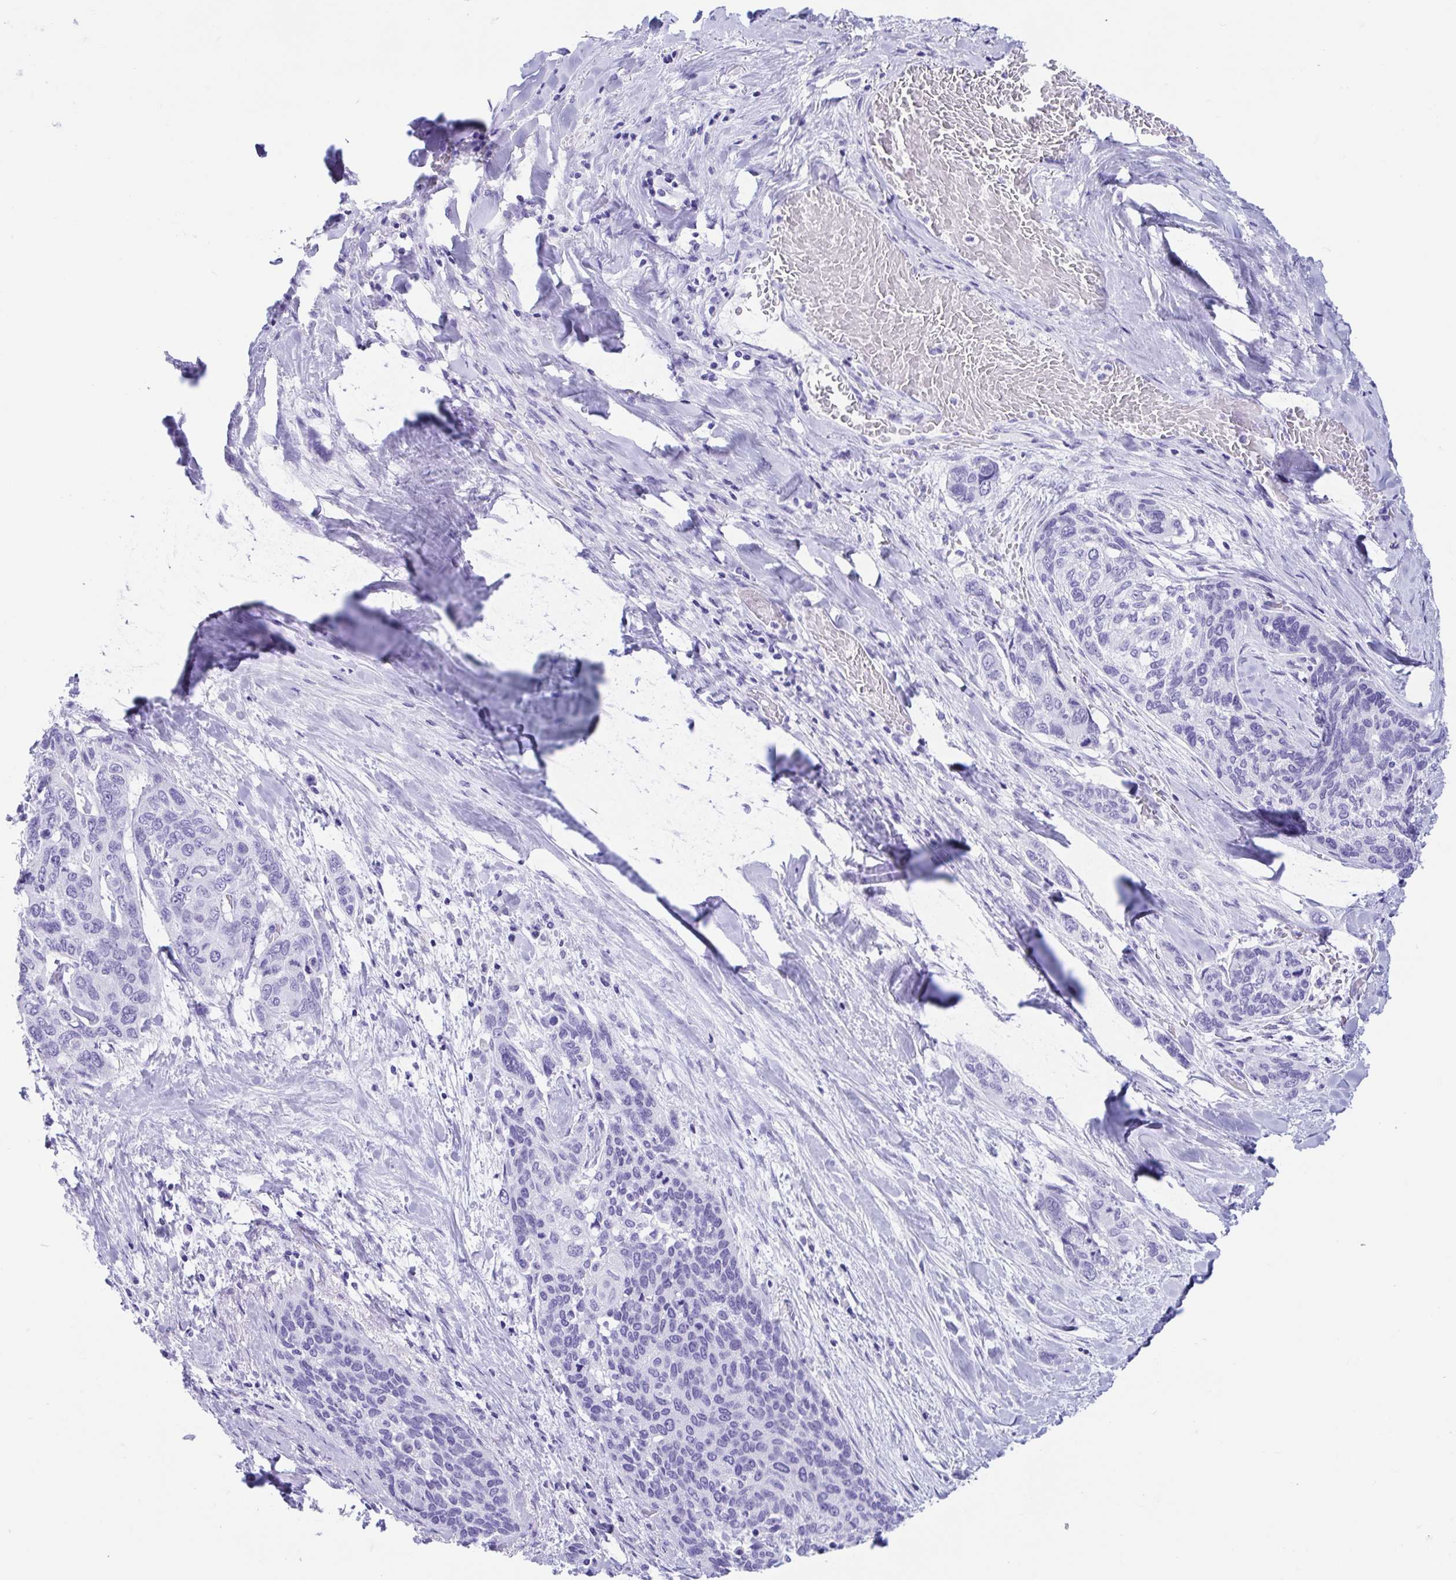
{"staining": {"intensity": "negative", "quantity": "none", "location": "none"}, "tissue": "lung cancer", "cell_type": "Tumor cells", "image_type": "cancer", "snomed": [{"axis": "morphology", "description": "Squamous cell carcinoma, NOS"}, {"axis": "morphology", "description": "Squamous cell carcinoma, metastatic, NOS"}, {"axis": "topography", "description": "Lymph node"}, {"axis": "topography", "description": "Lung"}], "caption": "IHC histopathology image of neoplastic tissue: human lung squamous cell carcinoma stained with DAB (3,3'-diaminobenzidine) shows no significant protein positivity in tumor cells.", "gene": "TMEM35A", "patient": {"sex": "male", "age": 41}}